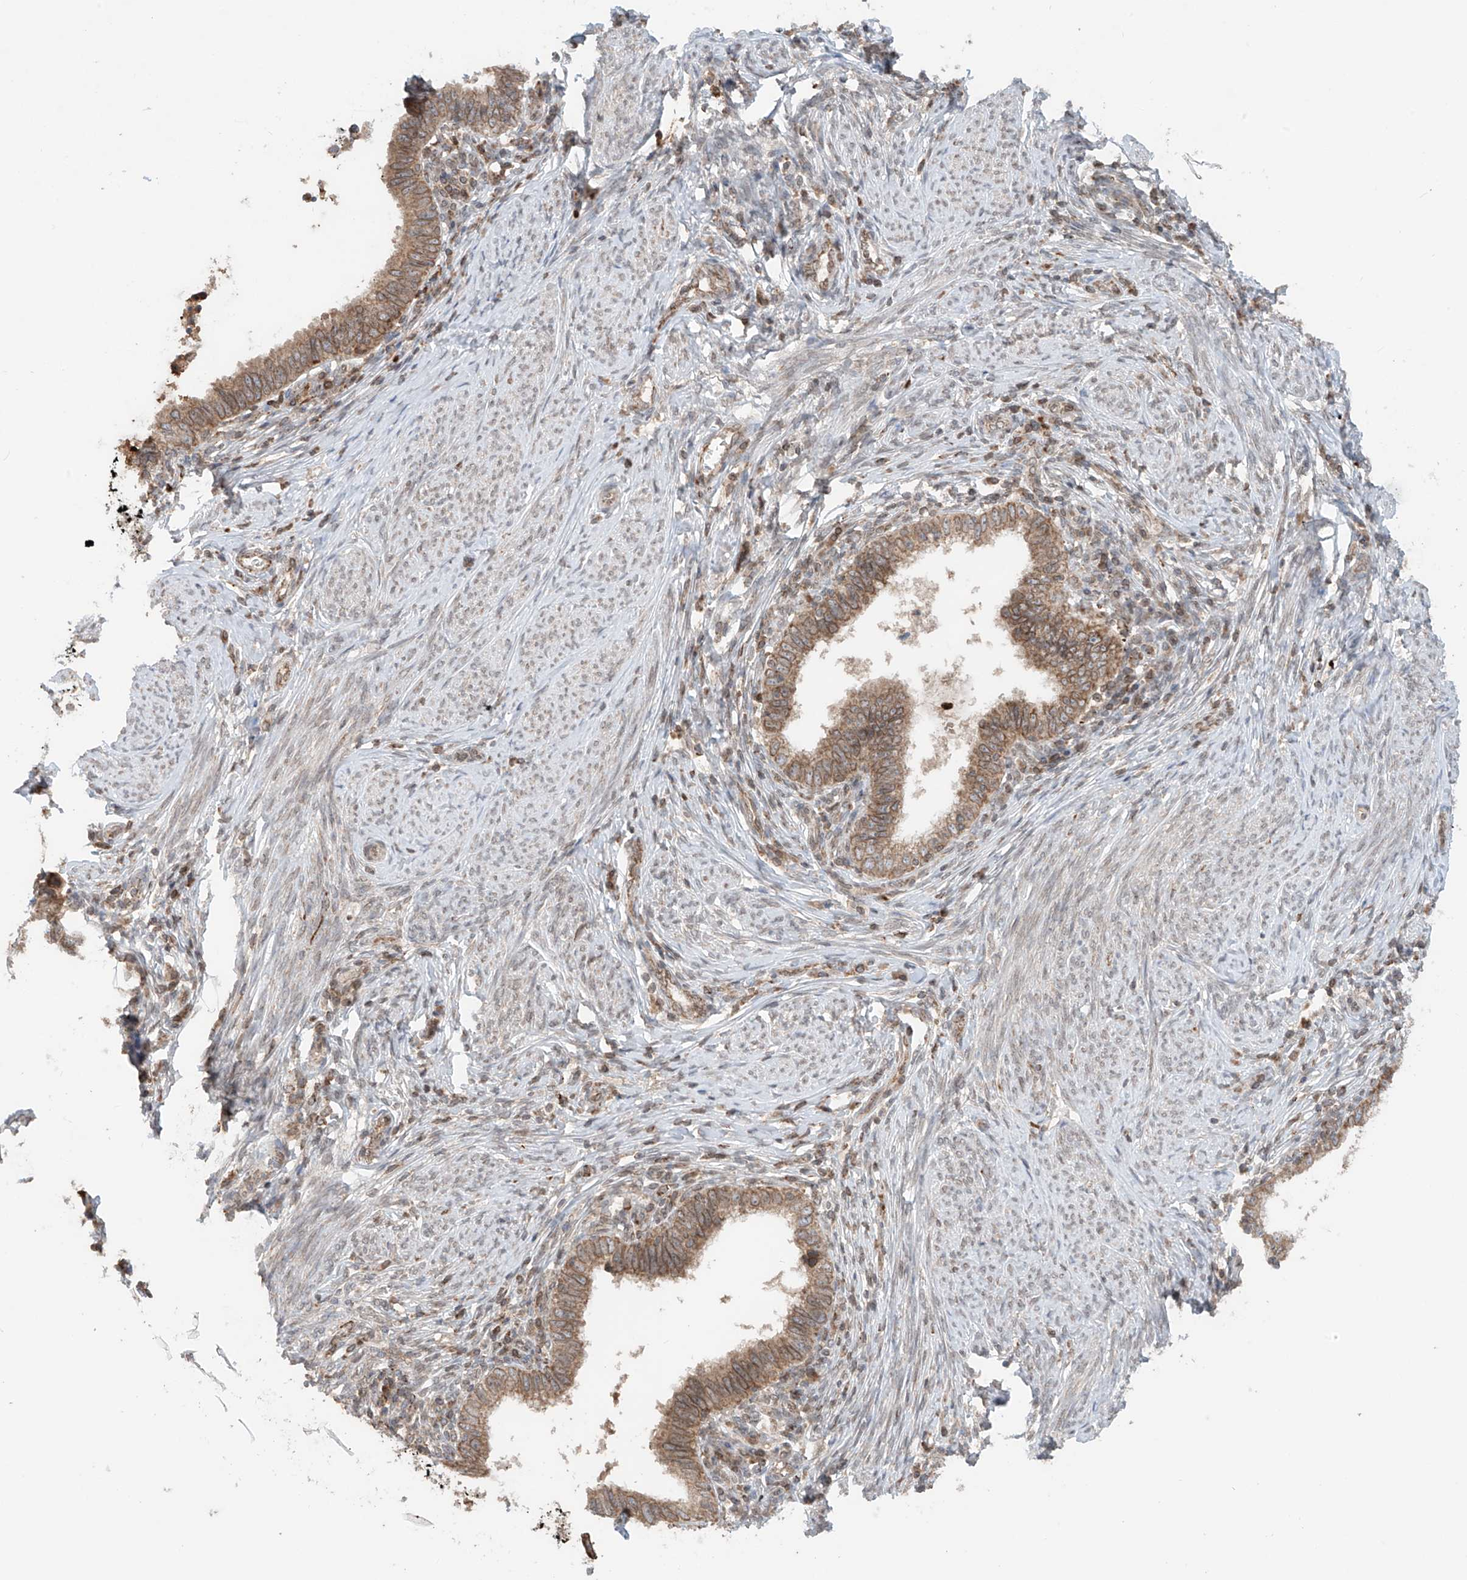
{"staining": {"intensity": "moderate", "quantity": ">75%", "location": "cytoplasmic/membranous"}, "tissue": "cervical cancer", "cell_type": "Tumor cells", "image_type": "cancer", "snomed": [{"axis": "morphology", "description": "Adenocarcinoma, NOS"}, {"axis": "topography", "description": "Cervix"}], "caption": "Protein expression analysis of cervical cancer (adenocarcinoma) exhibits moderate cytoplasmic/membranous staining in approximately >75% of tumor cells. Immunohistochemistry (ihc) stains the protein in brown and the nuclei are stained blue.", "gene": "AHCTF1", "patient": {"sex": "female", "age": 36}}